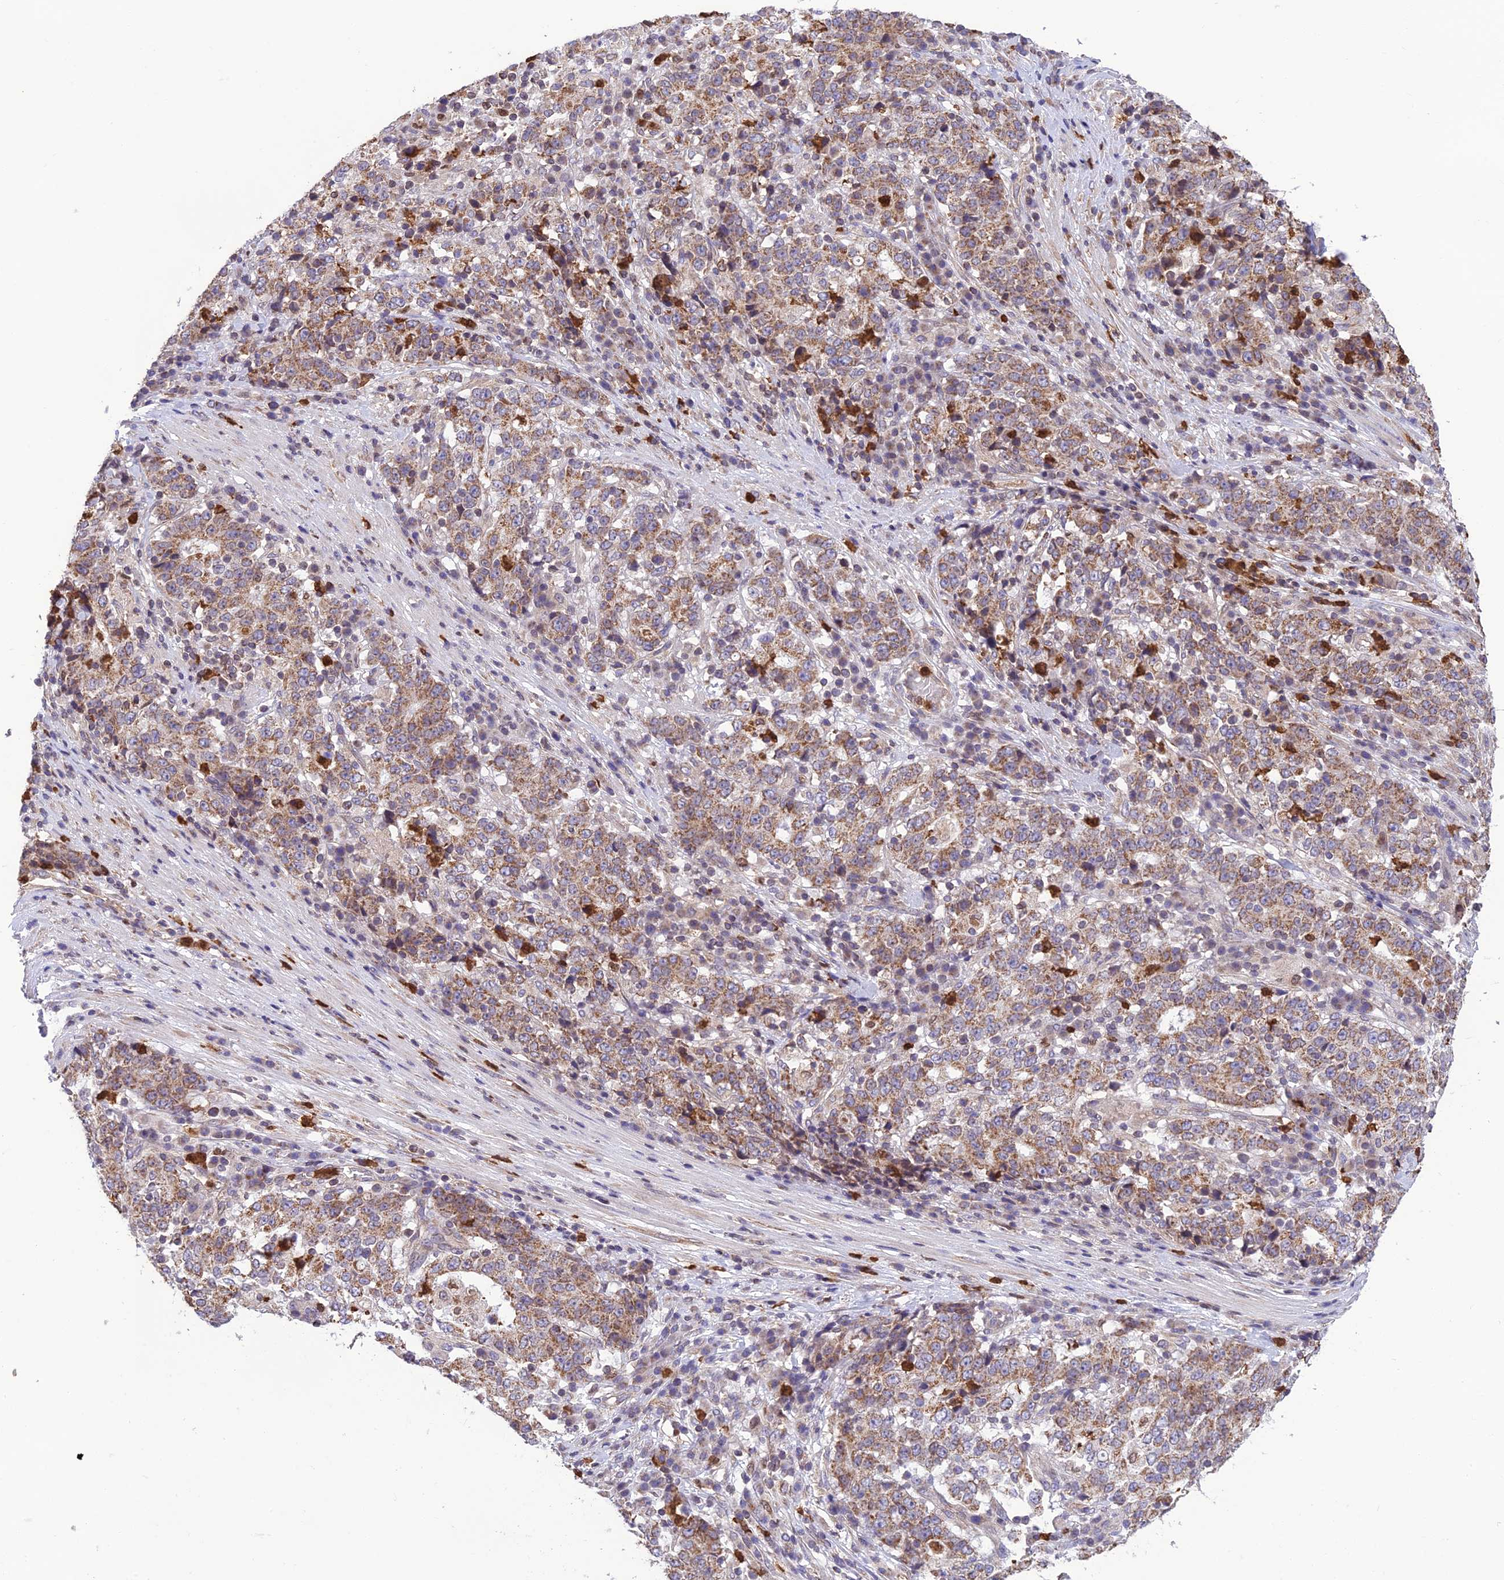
{"staining": {"intensity": "moderate", "quantity": "25%-75%", "location": "cytoplasmic/membranous"}, "tissue": "stomach cancer", "cell_type": "Tumor cells", "image_type": "cancer", "snomed": [{"axis": "morphology", "description": "Adenocarcinoma, NOS"}, {"axis": "topography", "description": "Stomach"}], "caption": "IHC histopathology image of neoplastic tissue: human stomach cancer (adenocarcinoma) stained using IHC displays medium levels of moderate protein expression localized specifically in the cytoplasmic/membranous of tumor cells, appearing as a cytoplasmic/membranous brown color.", "gene": "PKHD1L1", "patient": {"sex": "male", "age": 59}}